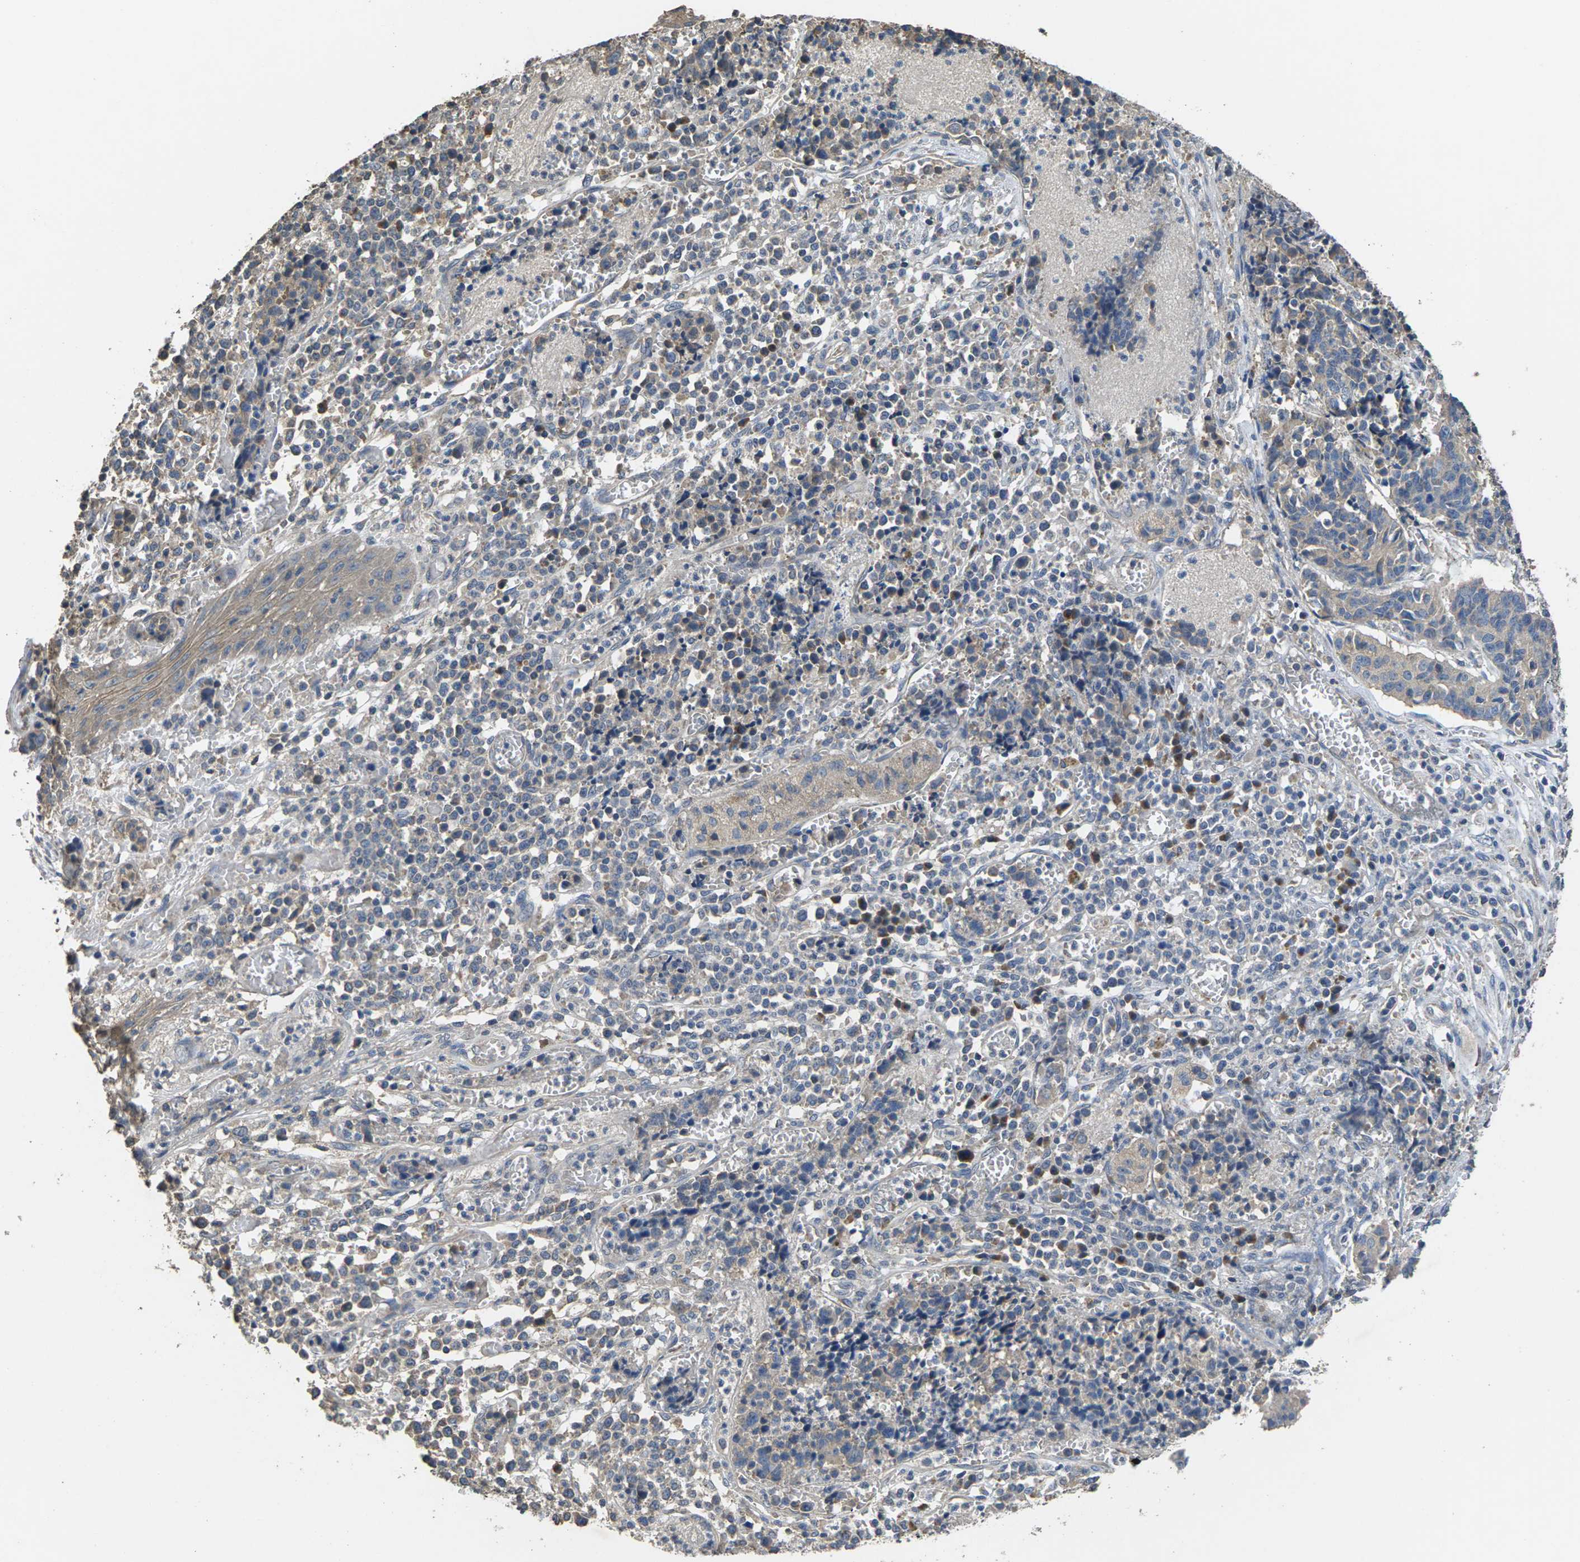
{"staining": {"intensity": "negative", "quantity": "none", "location": "none"}, "tissue": "cervical cancer", "cell_type": "Tumor cells", "image_type": "cancer", "snomed": [{"axis": "morphology", "description": "Squamous cell carcinoma, NOS"}, {"axis": "topography", "description": "Cervix"}], "caption": "Cervical squamous cell carcinoma was stained to show a protein in brown. There is no significant positivity in tumor cells. (Immunohistochemistry (ihc), brightfield microscopy, high magnification).", "gene": "B4GAT1", "patient": {"sex": "female", "age": 35}}